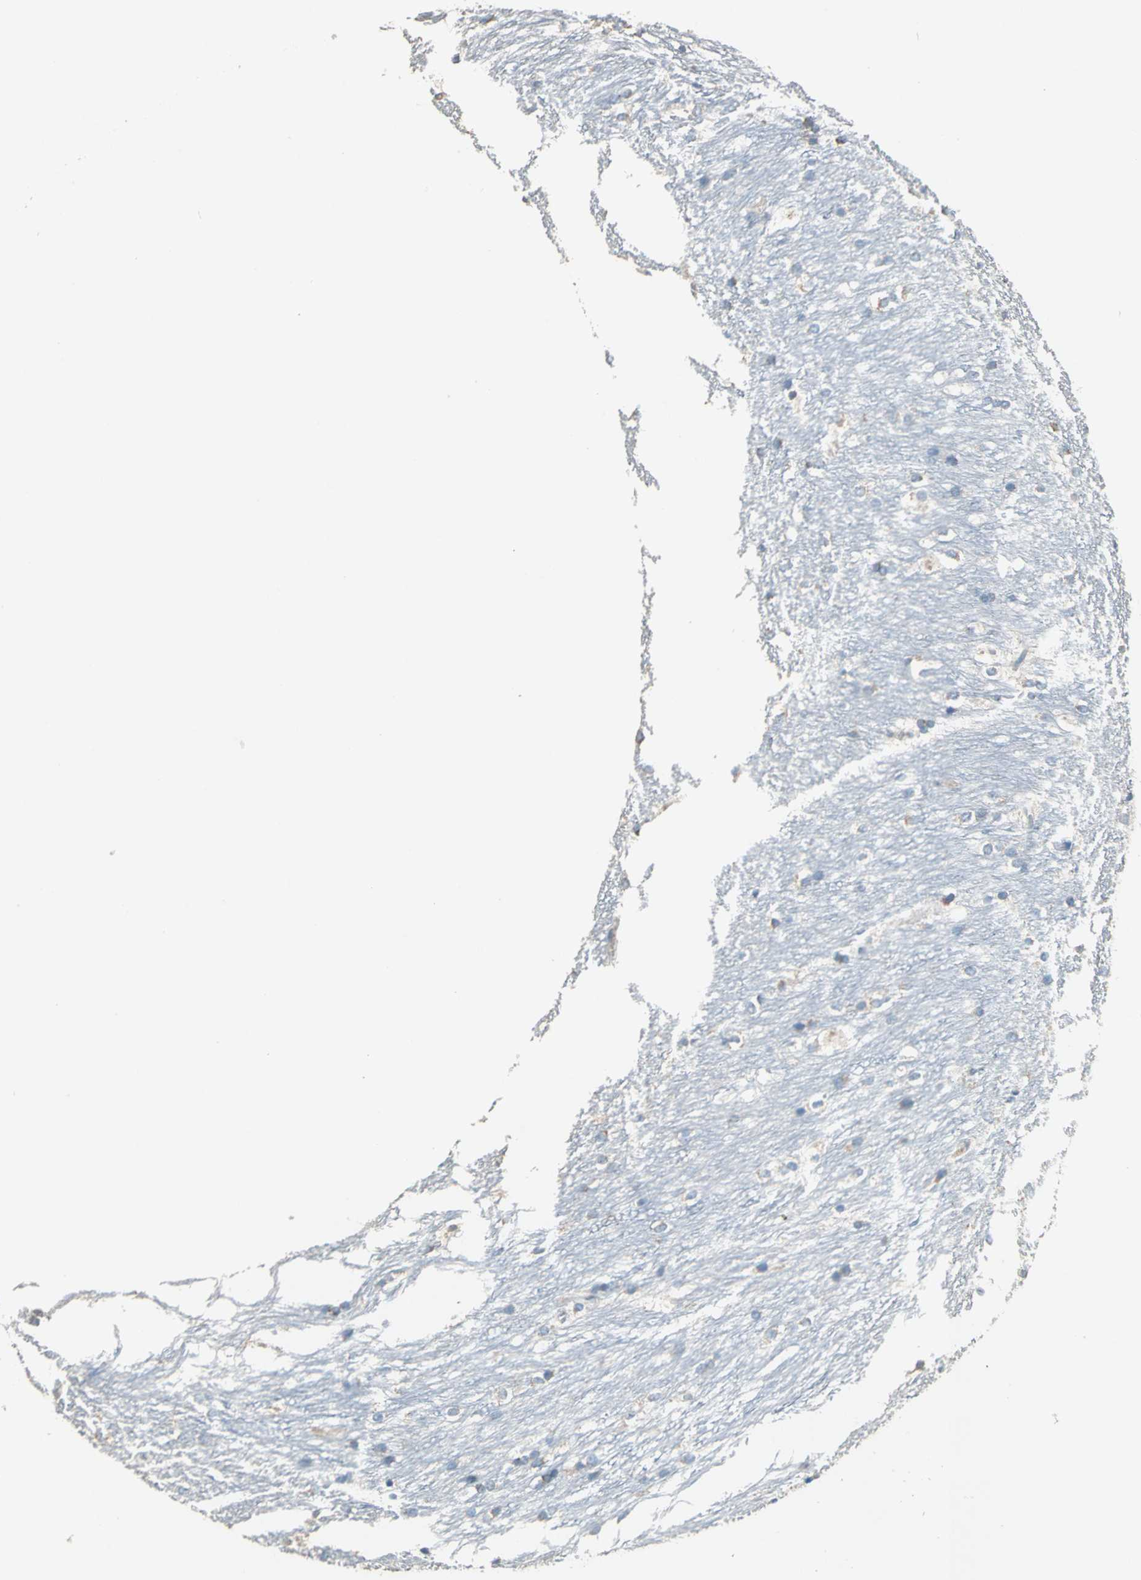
{"staining": {"intensity": "moderate", "quantity": "<25%", "location": "cytoplasmic/membranous"}, "tissue": "caudate", "cell_type": "Glial cells", "image_type": "normal", "snomed": [{"axis": "morphology", "description": "Normal tissue, NOS"}, {"axis": "topography", "description": "Lateral ventricle wall"}], "caption": "IHC of unremarkable human caudate shows low levels of moderate cytoplasmic/membranous expression in about <25% of glial cells.", "gene": "HEPH", "patient": {"sex": "female", "age": 19}}